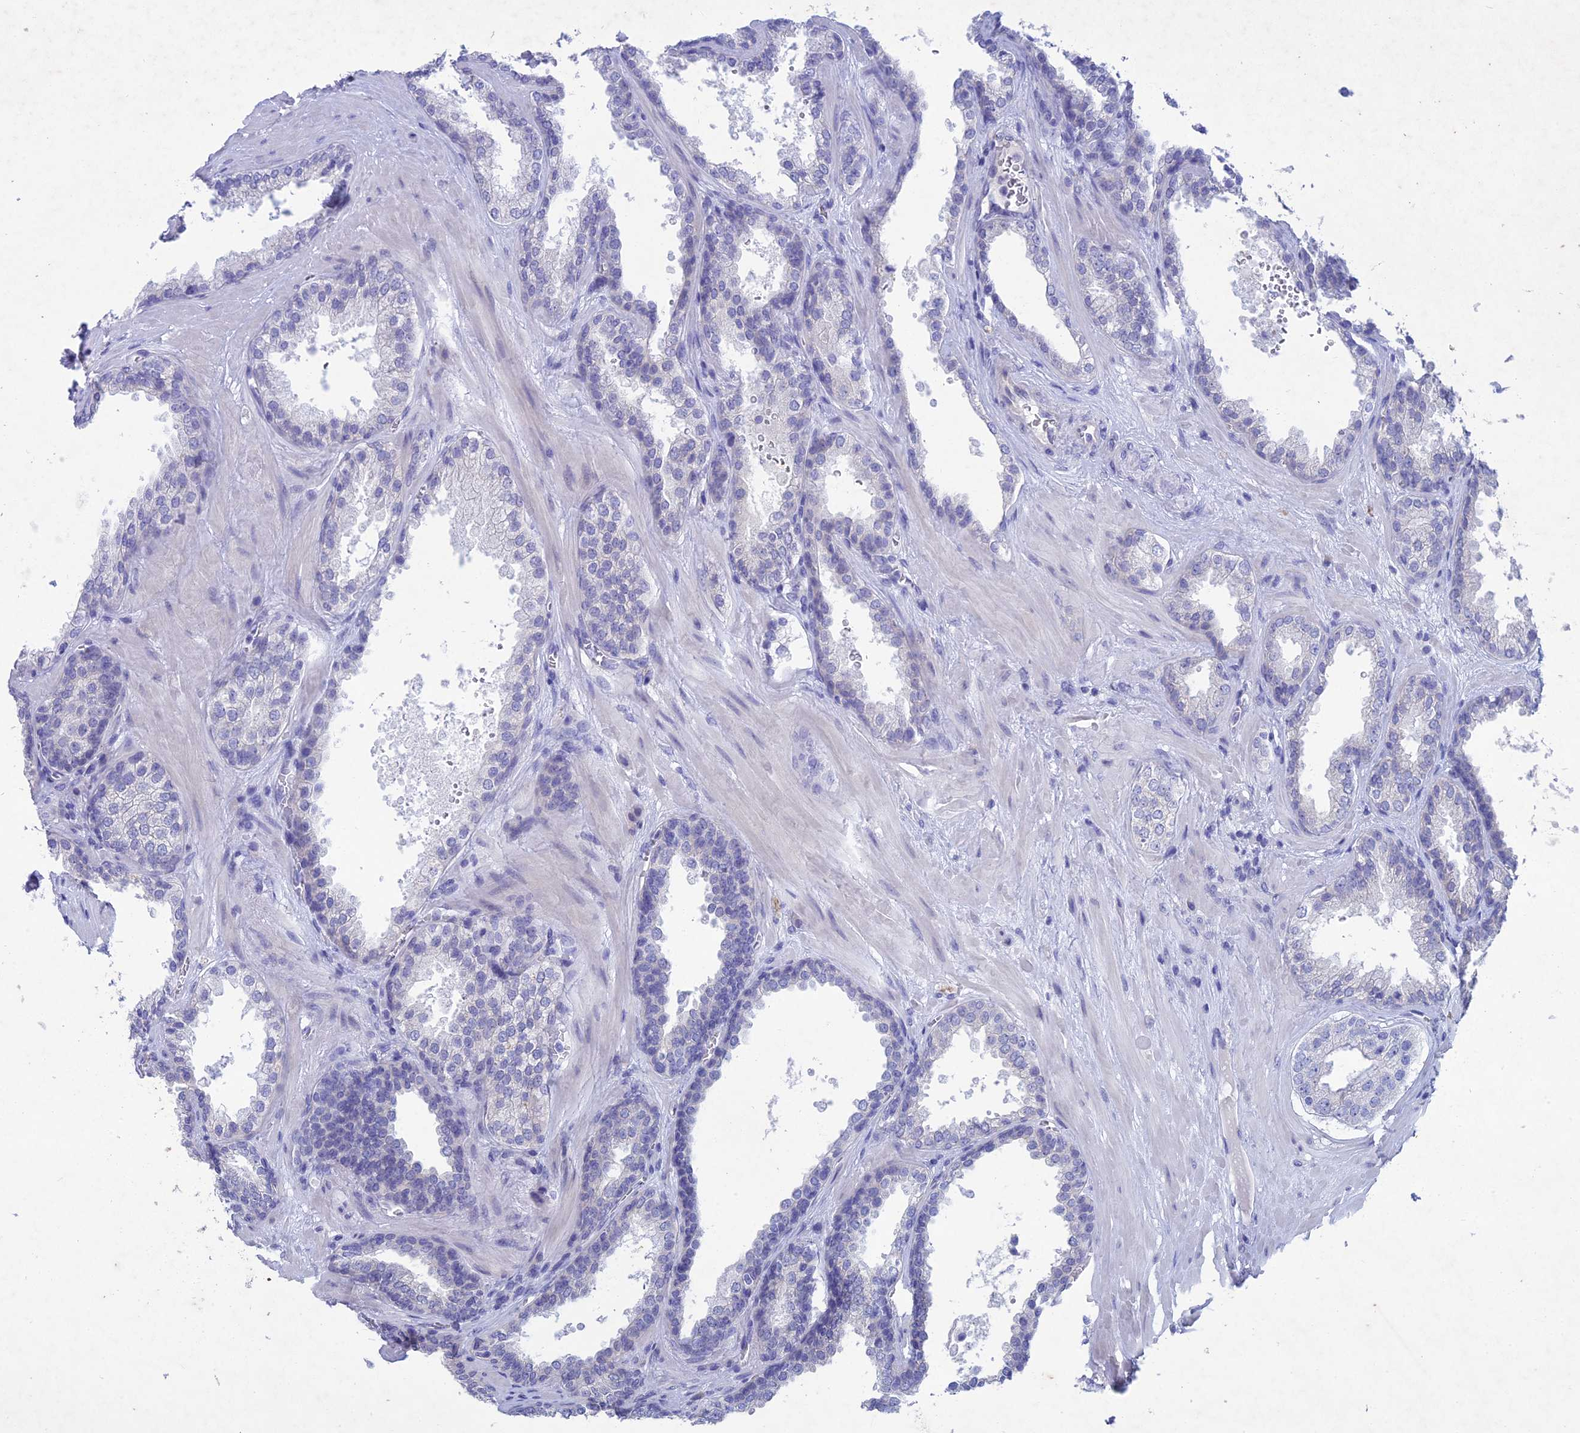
{"staining": {"intensity": "negative", "quantity": "none", "location": "none"}, "tissue": "prostate cancer", "cell_type": "Tumor cells", "image_type": "cancer", "snomed": [{"axis": "morphology", "description": "Adenocarcinoma, High grade"}, {"axis": "topography", "description": "Prostate"}], "caption": "A high-resolution micrograph shows IHC staining of prostate adenocarcinoma (high-grade), which exhibits no significant positivity in tumor cells.", "gene": "BTBD19", "patient": {"sex": "male", "age": 63}}